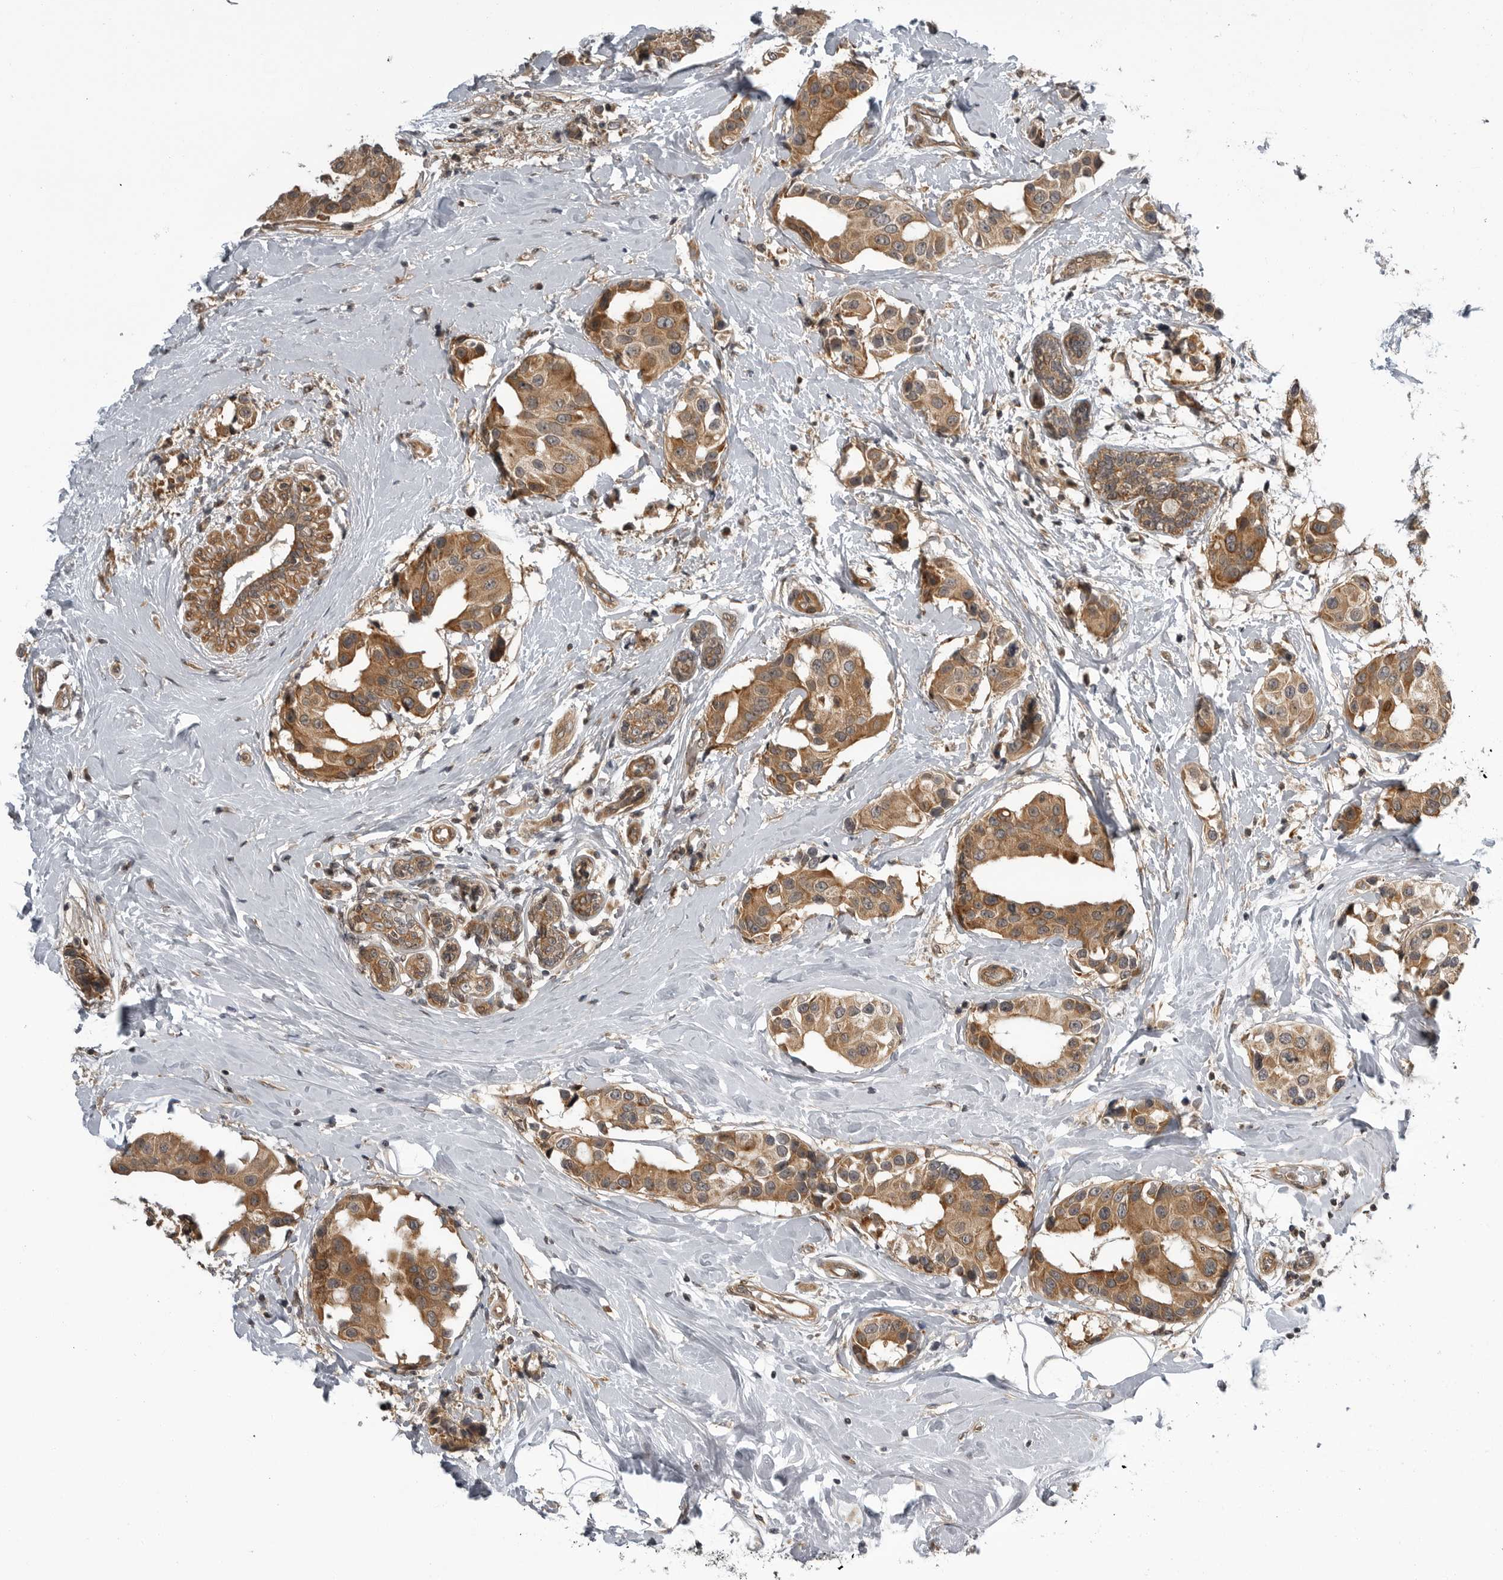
{"staining": {"intensity": "moderate", "quantity": ">75%", "location": "cytoplasmic/membranous"}, "tissue": "breast cancer", "cell_type": "Tumor cells", "image_type": "cancer", "snomed": [{"axis": "morphology", "description": "Normal tissue, NOS"}, {"axis": "morphology", "description": "Duct carcinoma"}, {"axis": "topography", "description": "Breast"}], "caption": "Immunohistochemistry of breast cancer (infiltrating ductal carcinoma) demonstrates medium levels of moderate cytoplasmic/membranous expression in about >75% of tumor cells.", "gene": "LRRC45", "patient": {"sex": "female", "age": 39}}